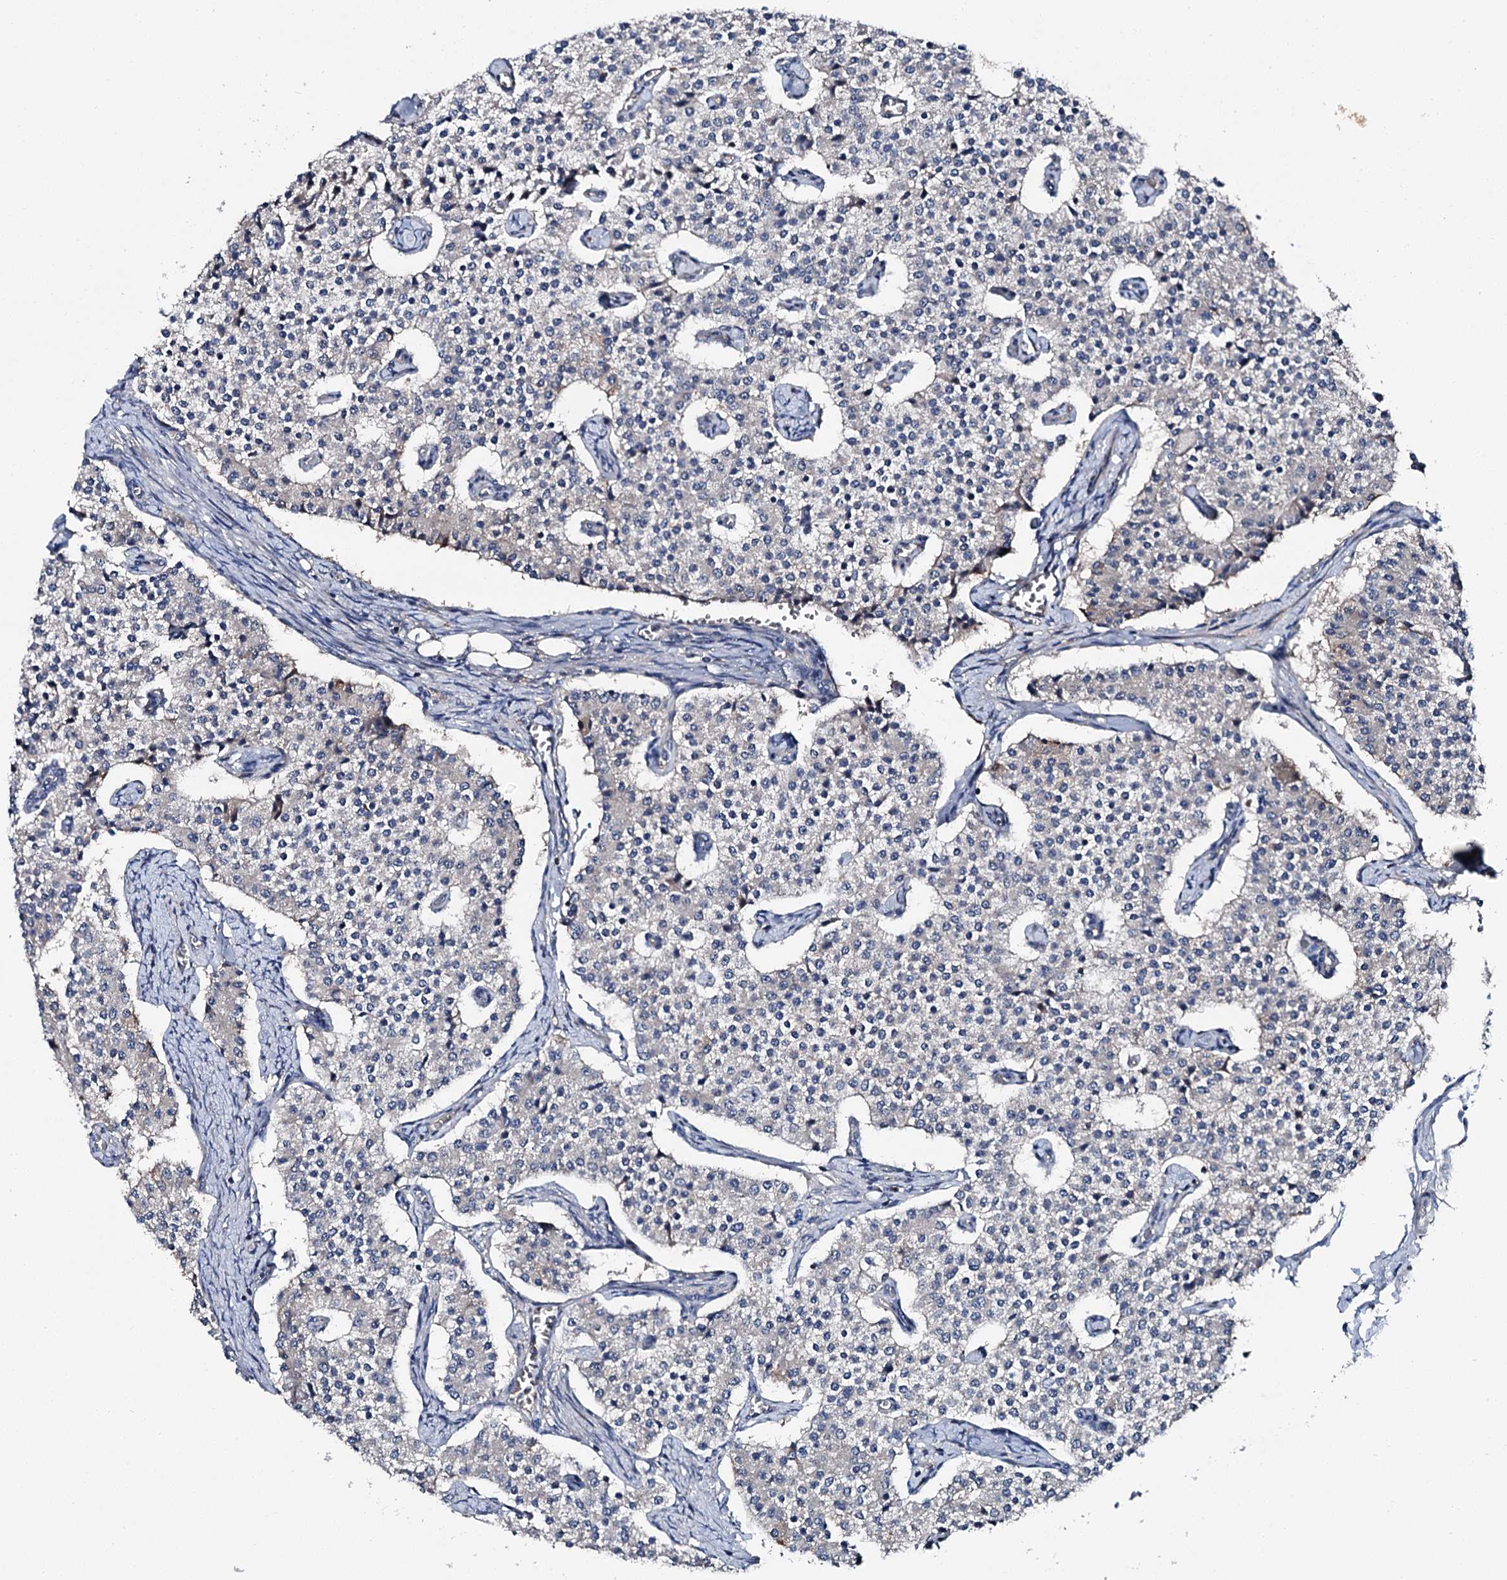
{"staining": {"intensity": "negative", "quantity": "none", "location": "none"}, "tissue": "carcinoid", "cell_type": "Tumor cells", "image_type": "cancer", "snomed": [{"axis": "morphology", "description": "Carcinoid, malignant, NOS"}, {"axis": "topography", "description": "Colon"}], "caption": "IHC micrograph of neoplastic tissue: carcinoid stained with DAB exhibits no significant protein staining in tumor cells.", "gene": "SLC22A25", "patient": {"sex": "female", "age": 52}}